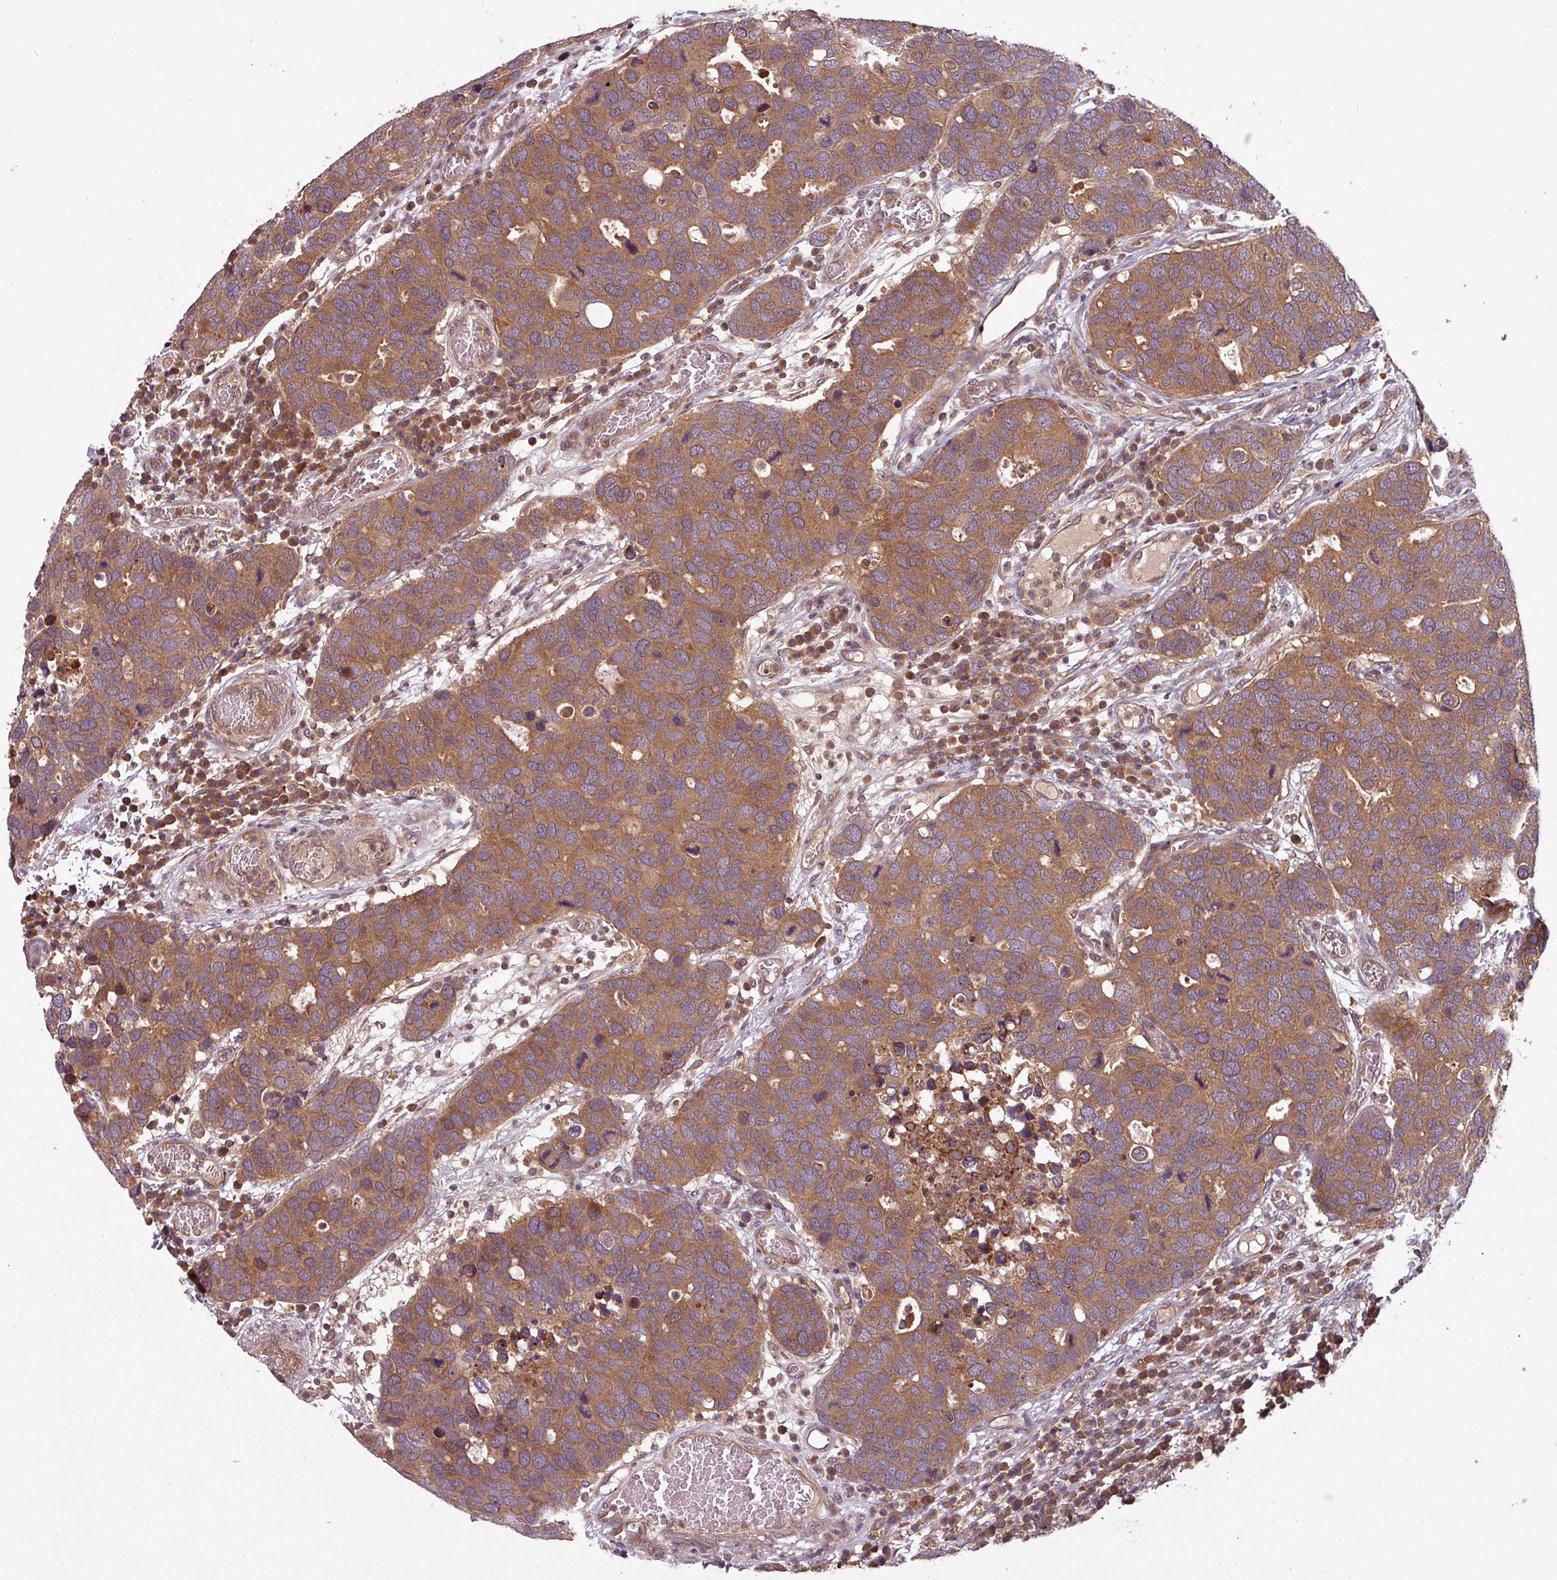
{"staining": {"intensity": "moderate", "quantity": ">75%", "location": "cytoplasmic/membranous"}, "tissue": "breast cancer", "cell_type": "Tumor cells", "image_type": "cancer", "snomed": [{"axis": "morphology", "description": "Duct carcinoma"}, {"axis": "topography", "description": "Breast"}], "caption": "The image reveals immunohistochemical staining of breast invasive ductal carcinoma. There is moderate cytoplasmic/membranous positivity is present in approximately >75% of tumor cells. (Stains: DAB in brown, nuclei in blue, Microscopy: brightfield microscopy at high magnification).", "gene": "GSKIP", "patient": {"sex": "female", "age": 83}}